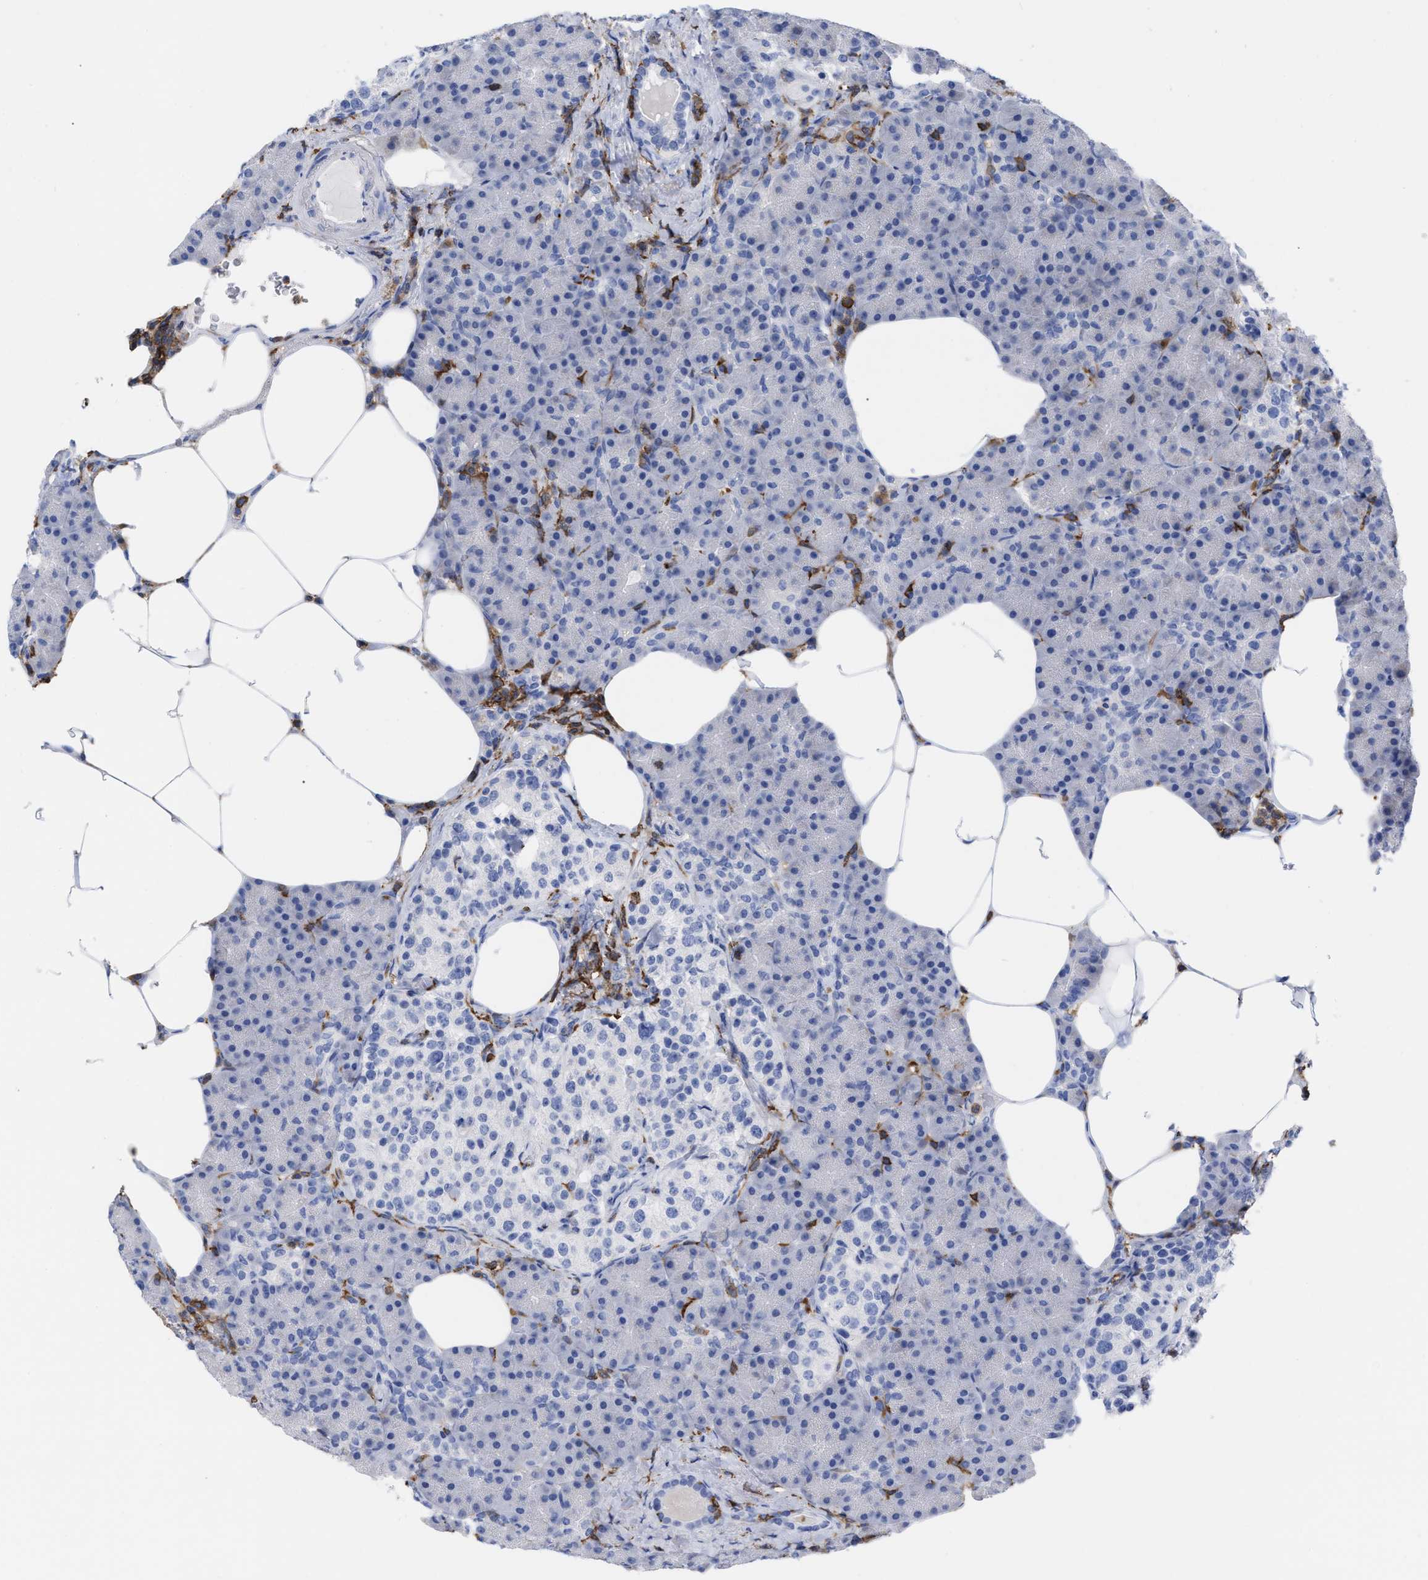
{"staining": {"intensity": "negative", "quantity": "none", "location": "none"}, "tissue": "pancreas", "cell_type": "Exocrine glandular cells", "image_type": "normal", "snomed": [{"axis": "morphology", "description": "Normal tissue, NOS"}, {"axis": "topography", "description": "Pancreas"}], "caption": "Immunohistochemistry (IHC) micrograph of normal pancreas: pancreas stained with DAB shows no significant protein expression in exocrine glandular cells.", "gene": "HCLS1", "patient": {"sex": "female", "age": 70}}